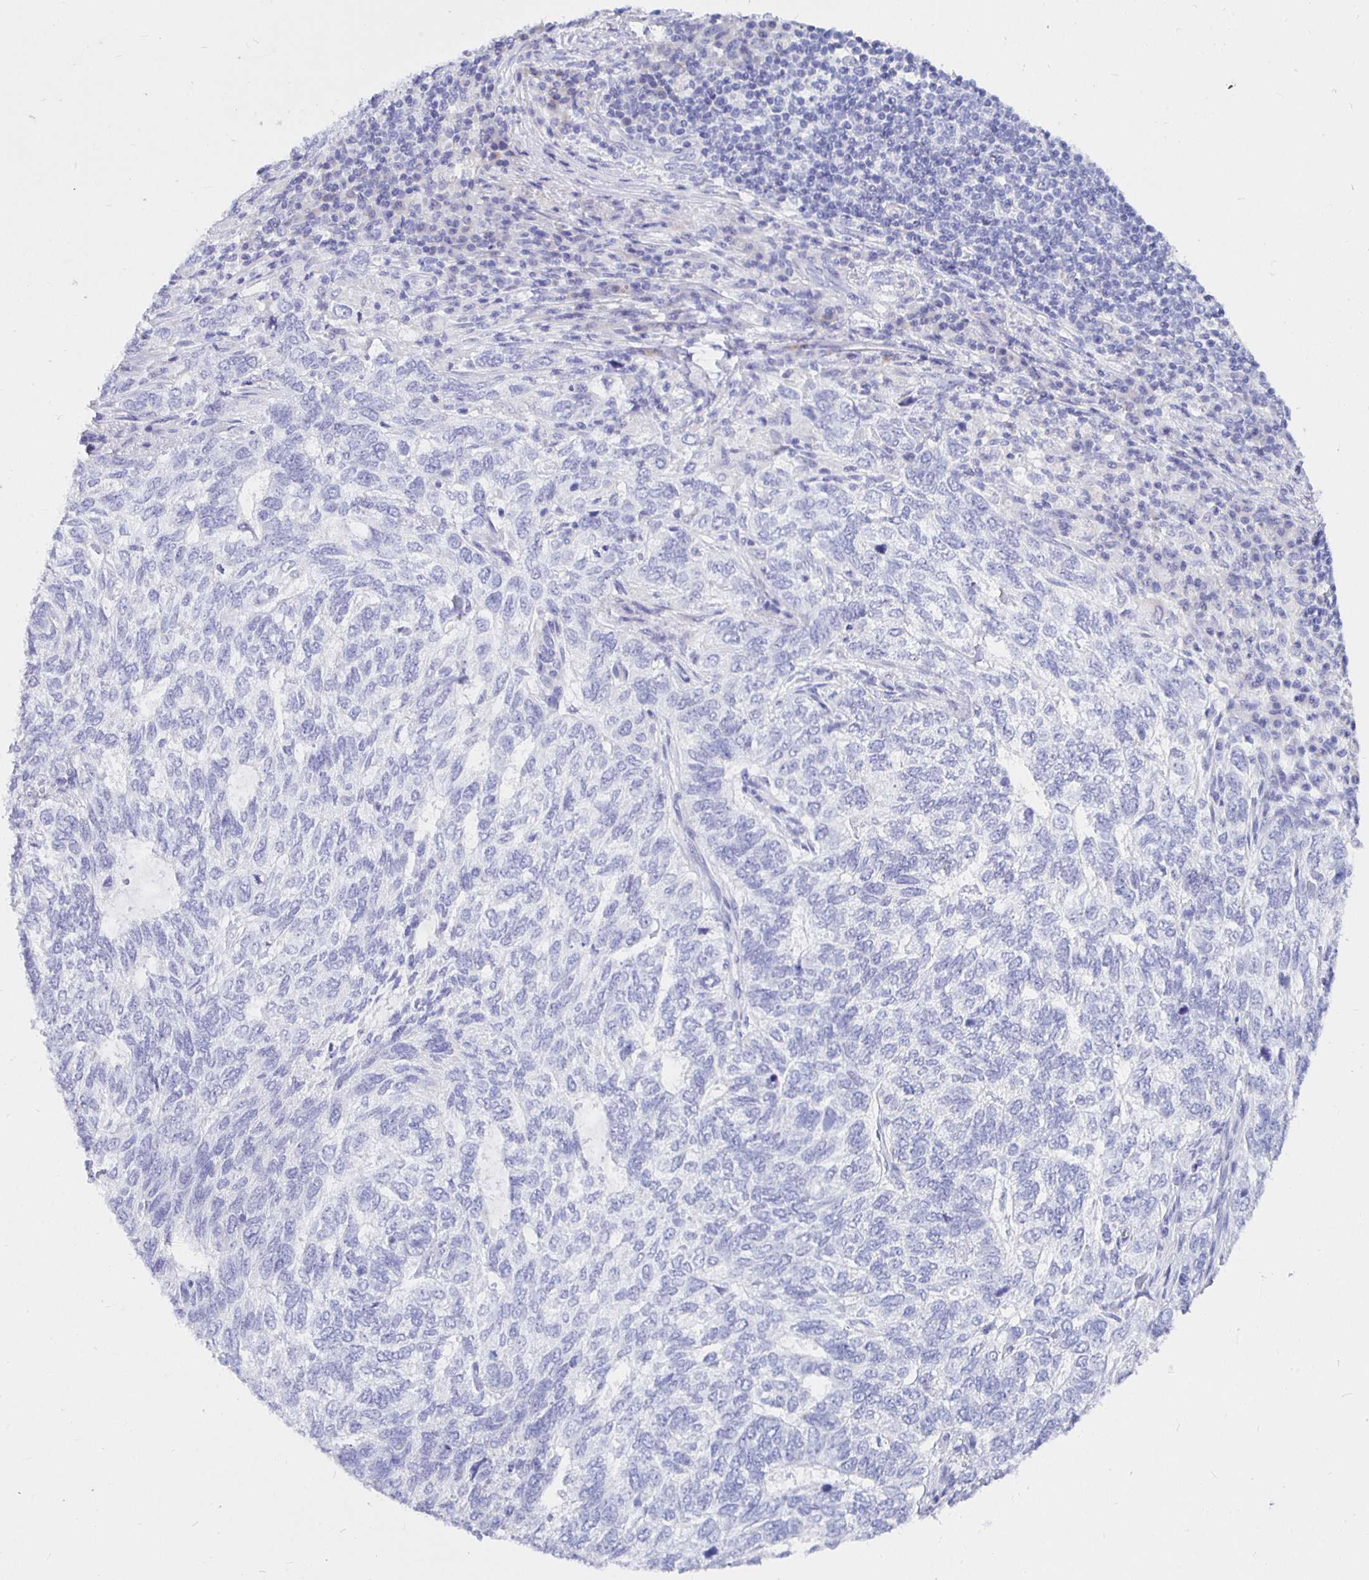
{"staining": {"intensity": "negative", "quantity": "none", "location": "none"}, "tissue": "skin cancer", "cell_type": "Tumor cells", "image_type": "cancer", "snomed": [{"axis": "morphology", "description": "Basal cell carcinoma"}, {"axis": "topography", "description": "Skin"}], "caption": "Photomicrograph shows no significant protein staining in tumor cells of skin basal cell carcinoma.", "gene": "UMOD", "patient": {"sex": "female", "age": 65}}